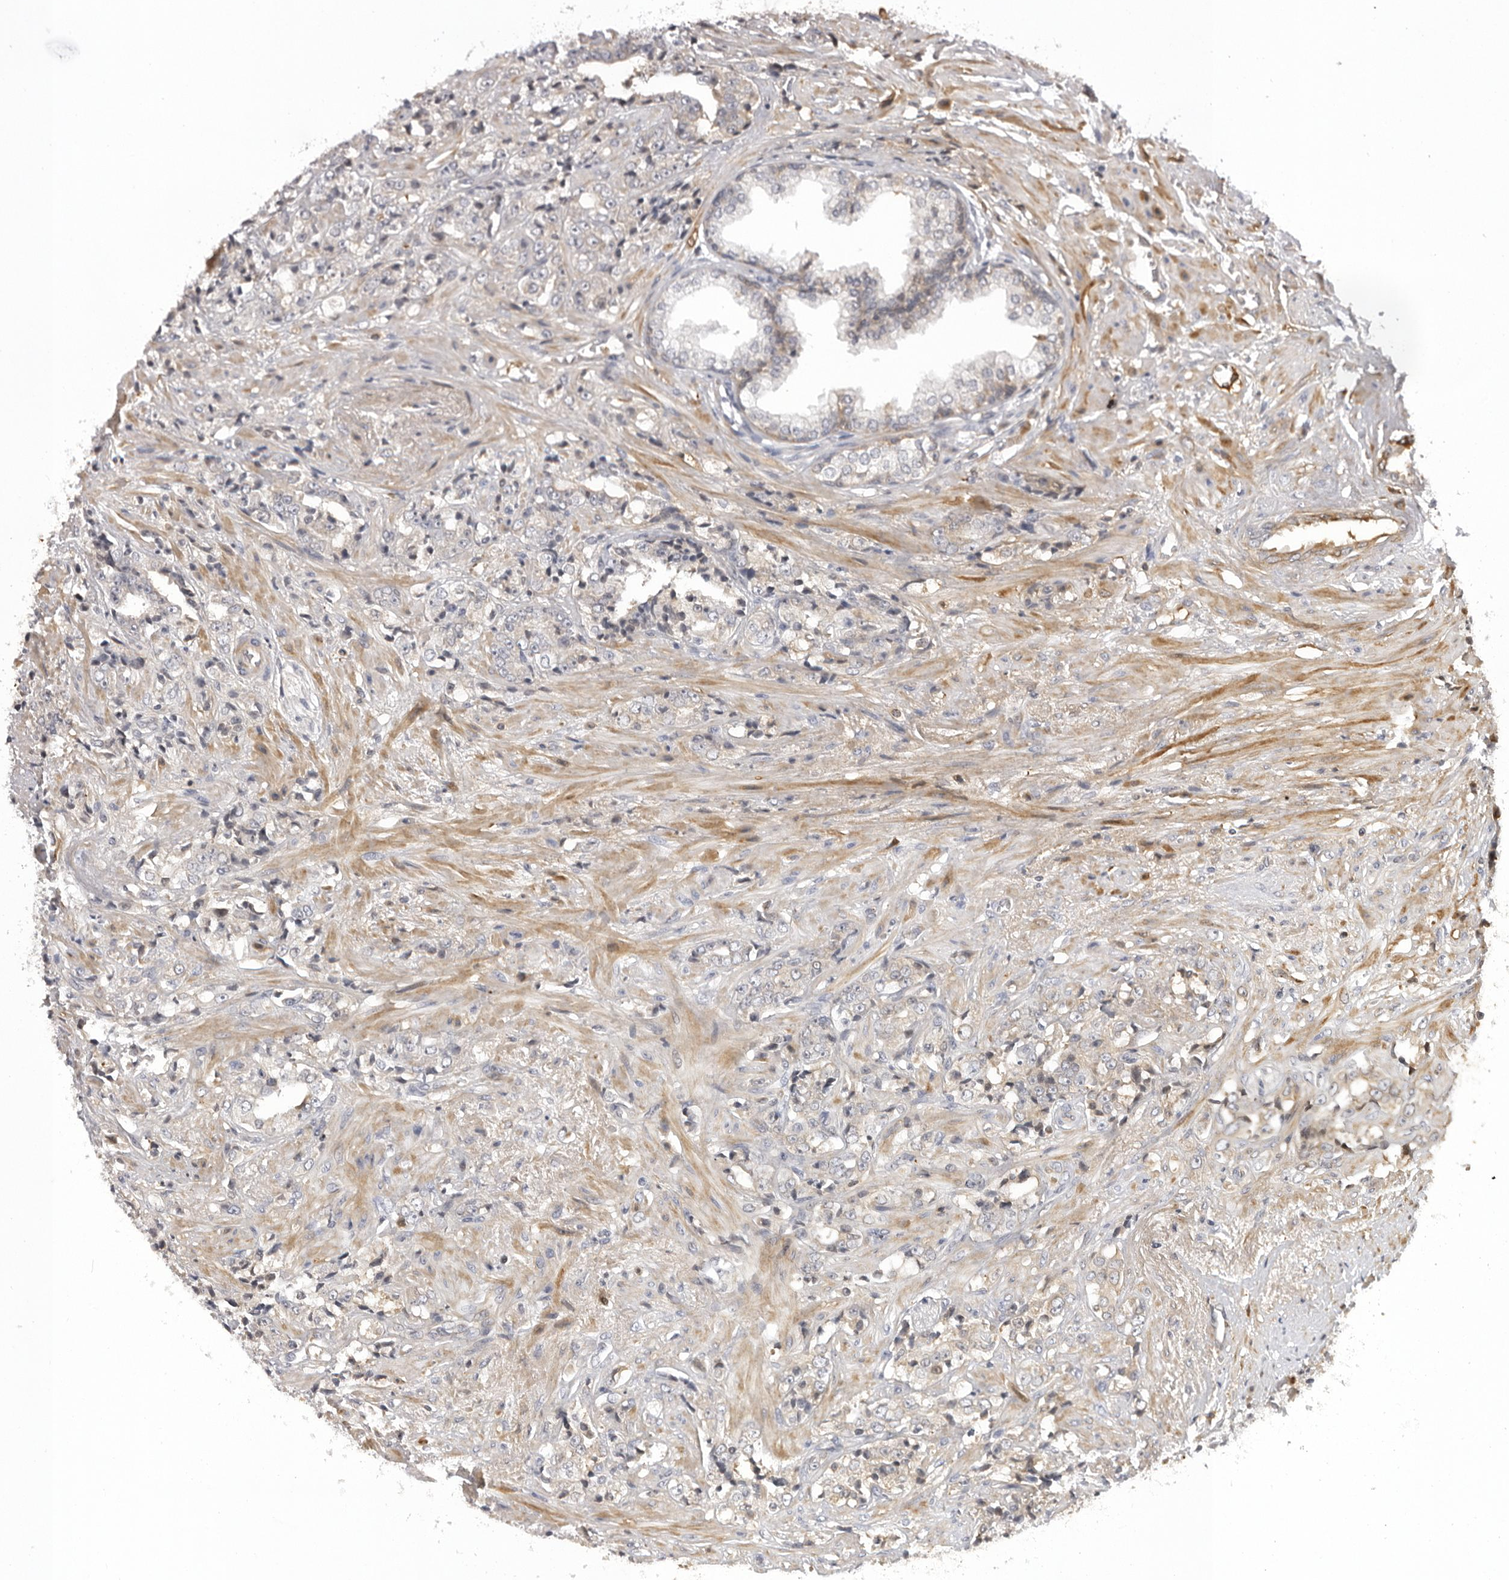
{"staining": {"intensity": "negative", "quantity": "none", "location": "none"}, "tissue": "prostate cancer", "cell_type": "Tumor cells", "image_type": "cancer", "snomed": [{"axis": "morphology", "description": "Adenocarcinoma, High grade"}, {"axis": "topography", "description": "Prostate"}], "caption": "Tumor cells are negative for protein expression in human prostate high-grade adenocarcinoma. (Stains: DAB (3,3'-diaminobenzidine) immunohistochemistry (IHC) with hematoxylin counter stain, Microscopy: brightfield microscopy at high magnification).", "gene": "PLEKHF2", "patient": {"sex": "male", "age": 71}}